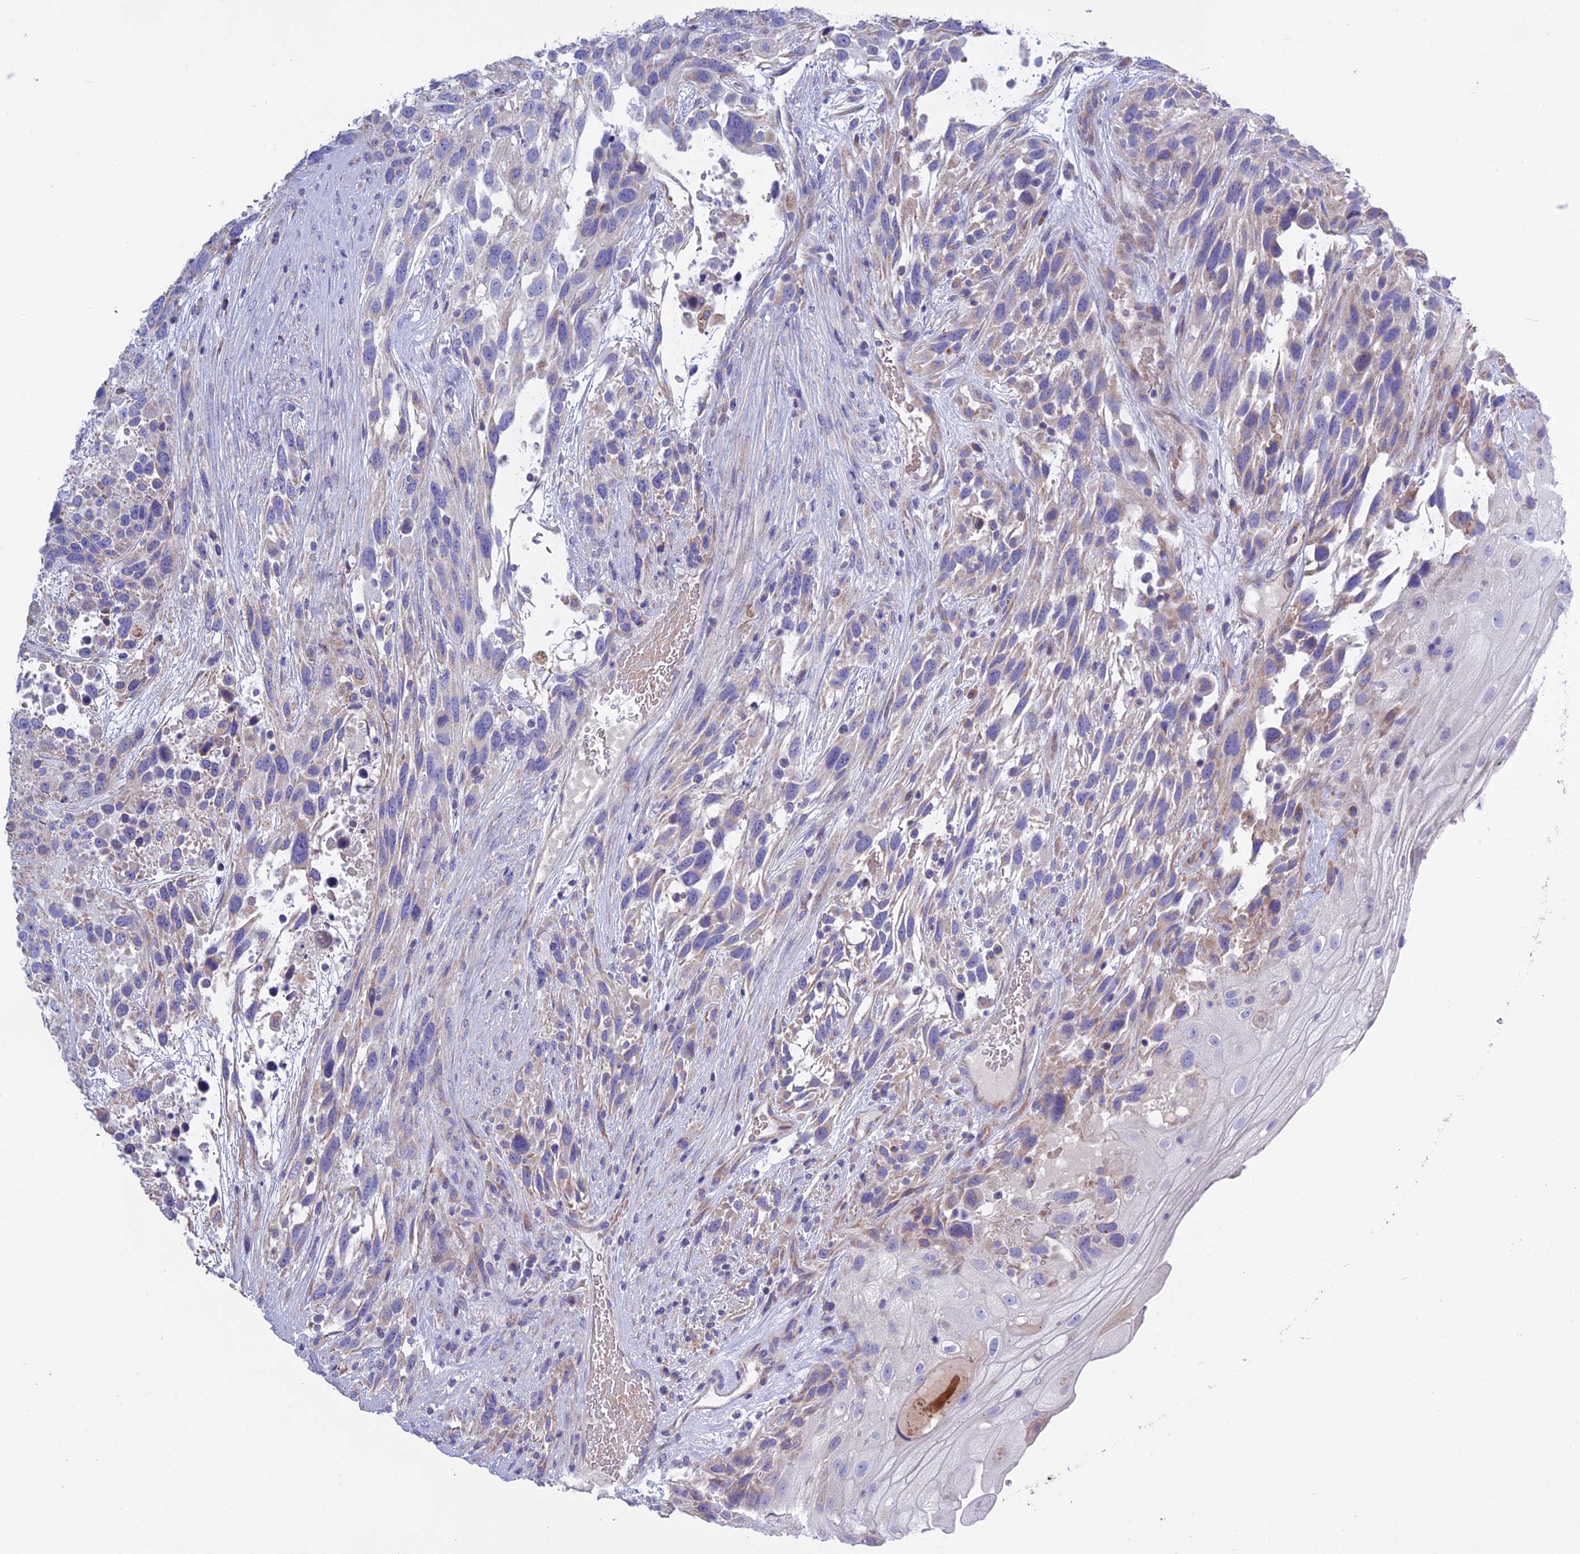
{"staining": {"intensity": "weak", "quantity": "25%-75%", "location": "cytoplasmic/membranous"}, "tissue": "urothelial cancer", "cell_type": "Tumor cells", "image_type": "cancer", "snomed": [{"axis": "morphology", "description": "Urothelial carcinoma, High grade"}, {"axis": "topography", "description": "Urinary bladder"}], "caption": "Protein expression by immunohistochemistry shows weak cytoplasmic/membranous positivity in about 25%-75% of tumor cells in urothelial cancer. Nuclei are stained in blue.", "gene": "BHMT2", "patient": {"sex": "female", "age": 70}}